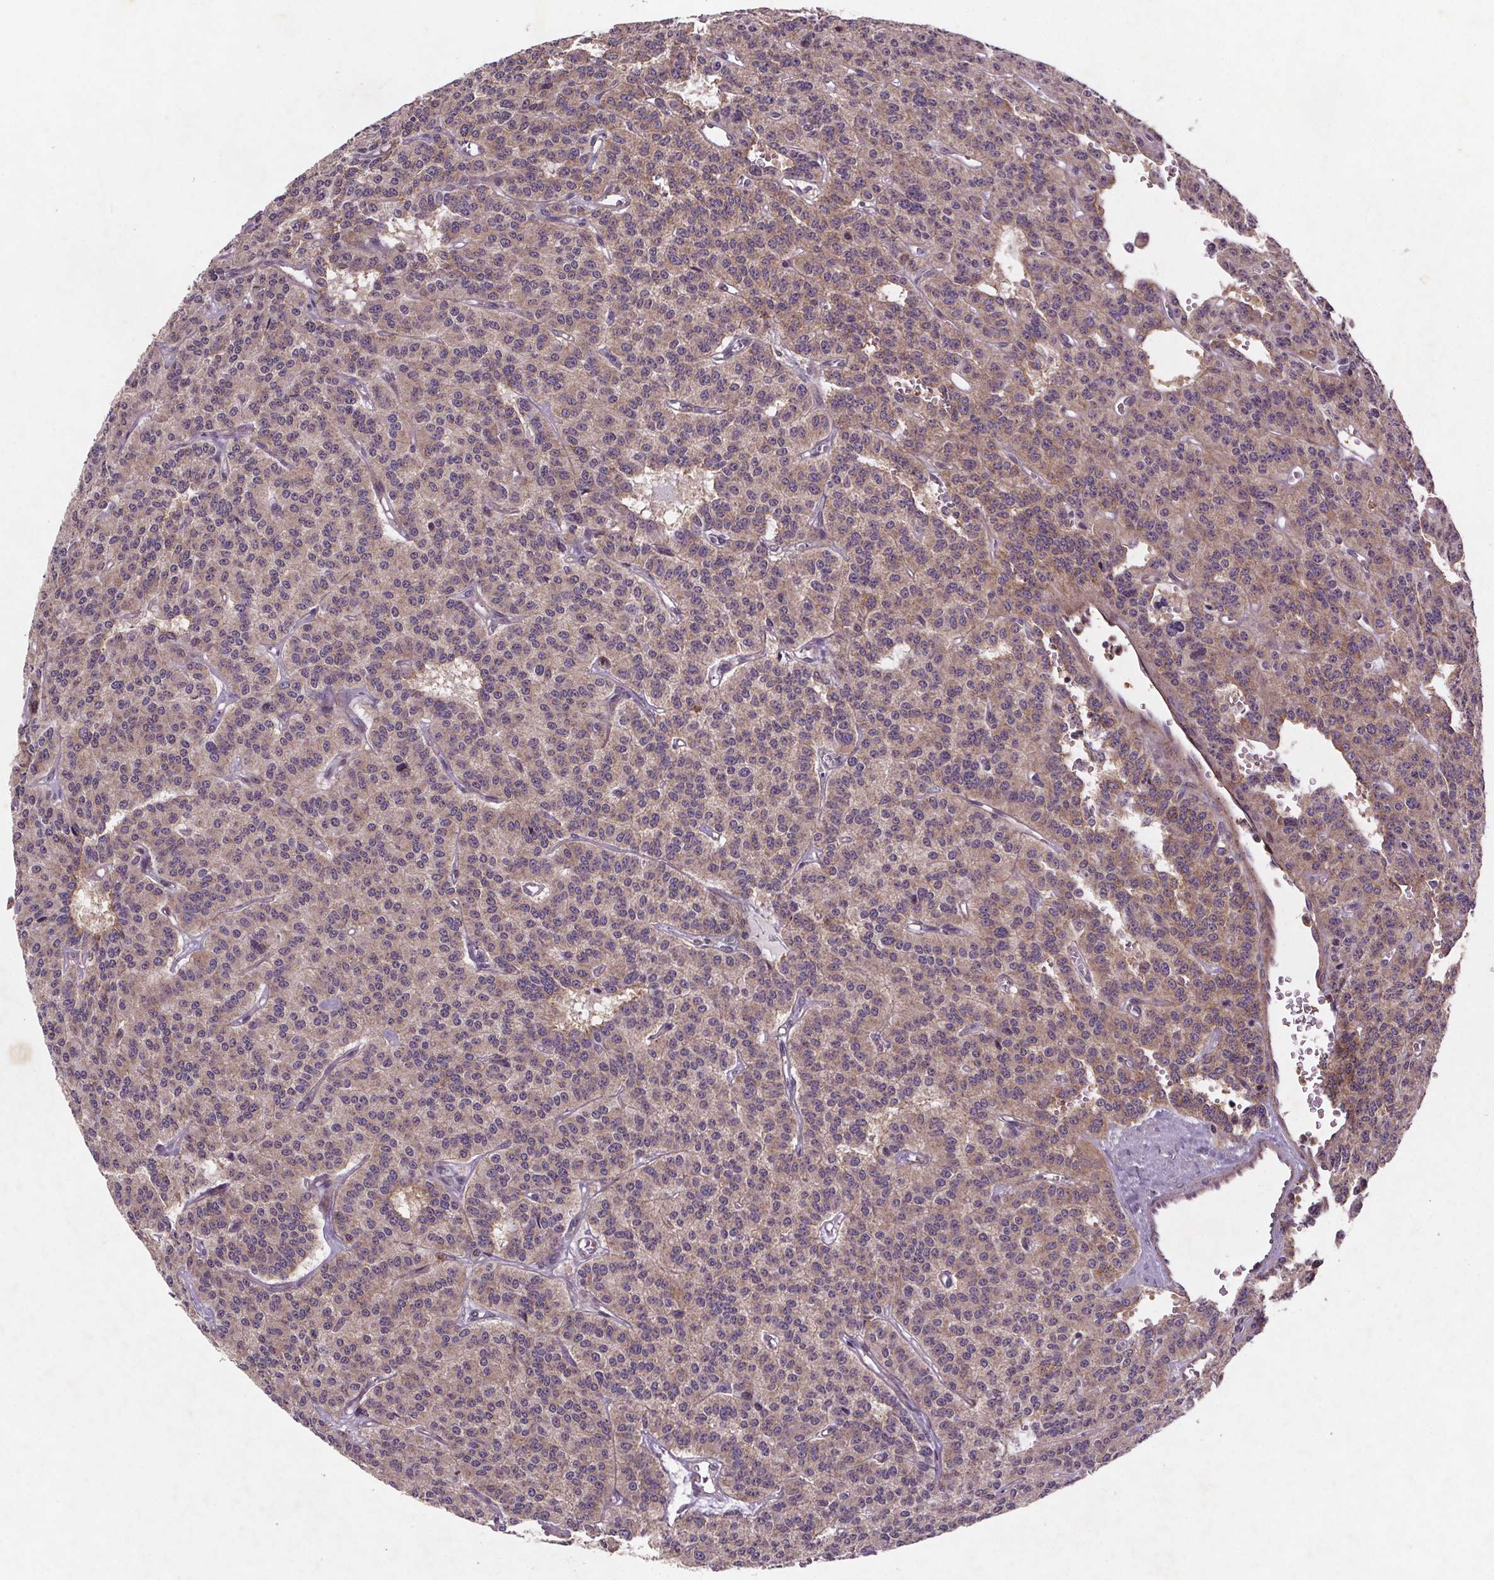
{"staining": {"intensity": "negative", "quantity": "none", "location": "none"}, "tissue": "carcinoid", "cell_type": "Tumor cells", "image_type": "cancer", "snomed": [{"axis": "morphology", "description": "Carcinoid, malignant, NOS"}, {"axis": "topography", "description": "Lung"}], "caption": "A high-resolution image shows IHC staining of malignant carcinoid, which shows no significant staining in tumor cells. The staining is performed using DAB (3,3'-diaminobenzidine) brown chromogen with nuclei counter-stained in using hematoxylin.", "gene": "STRN3", "patient": {"sex": "female", "age": 71}}